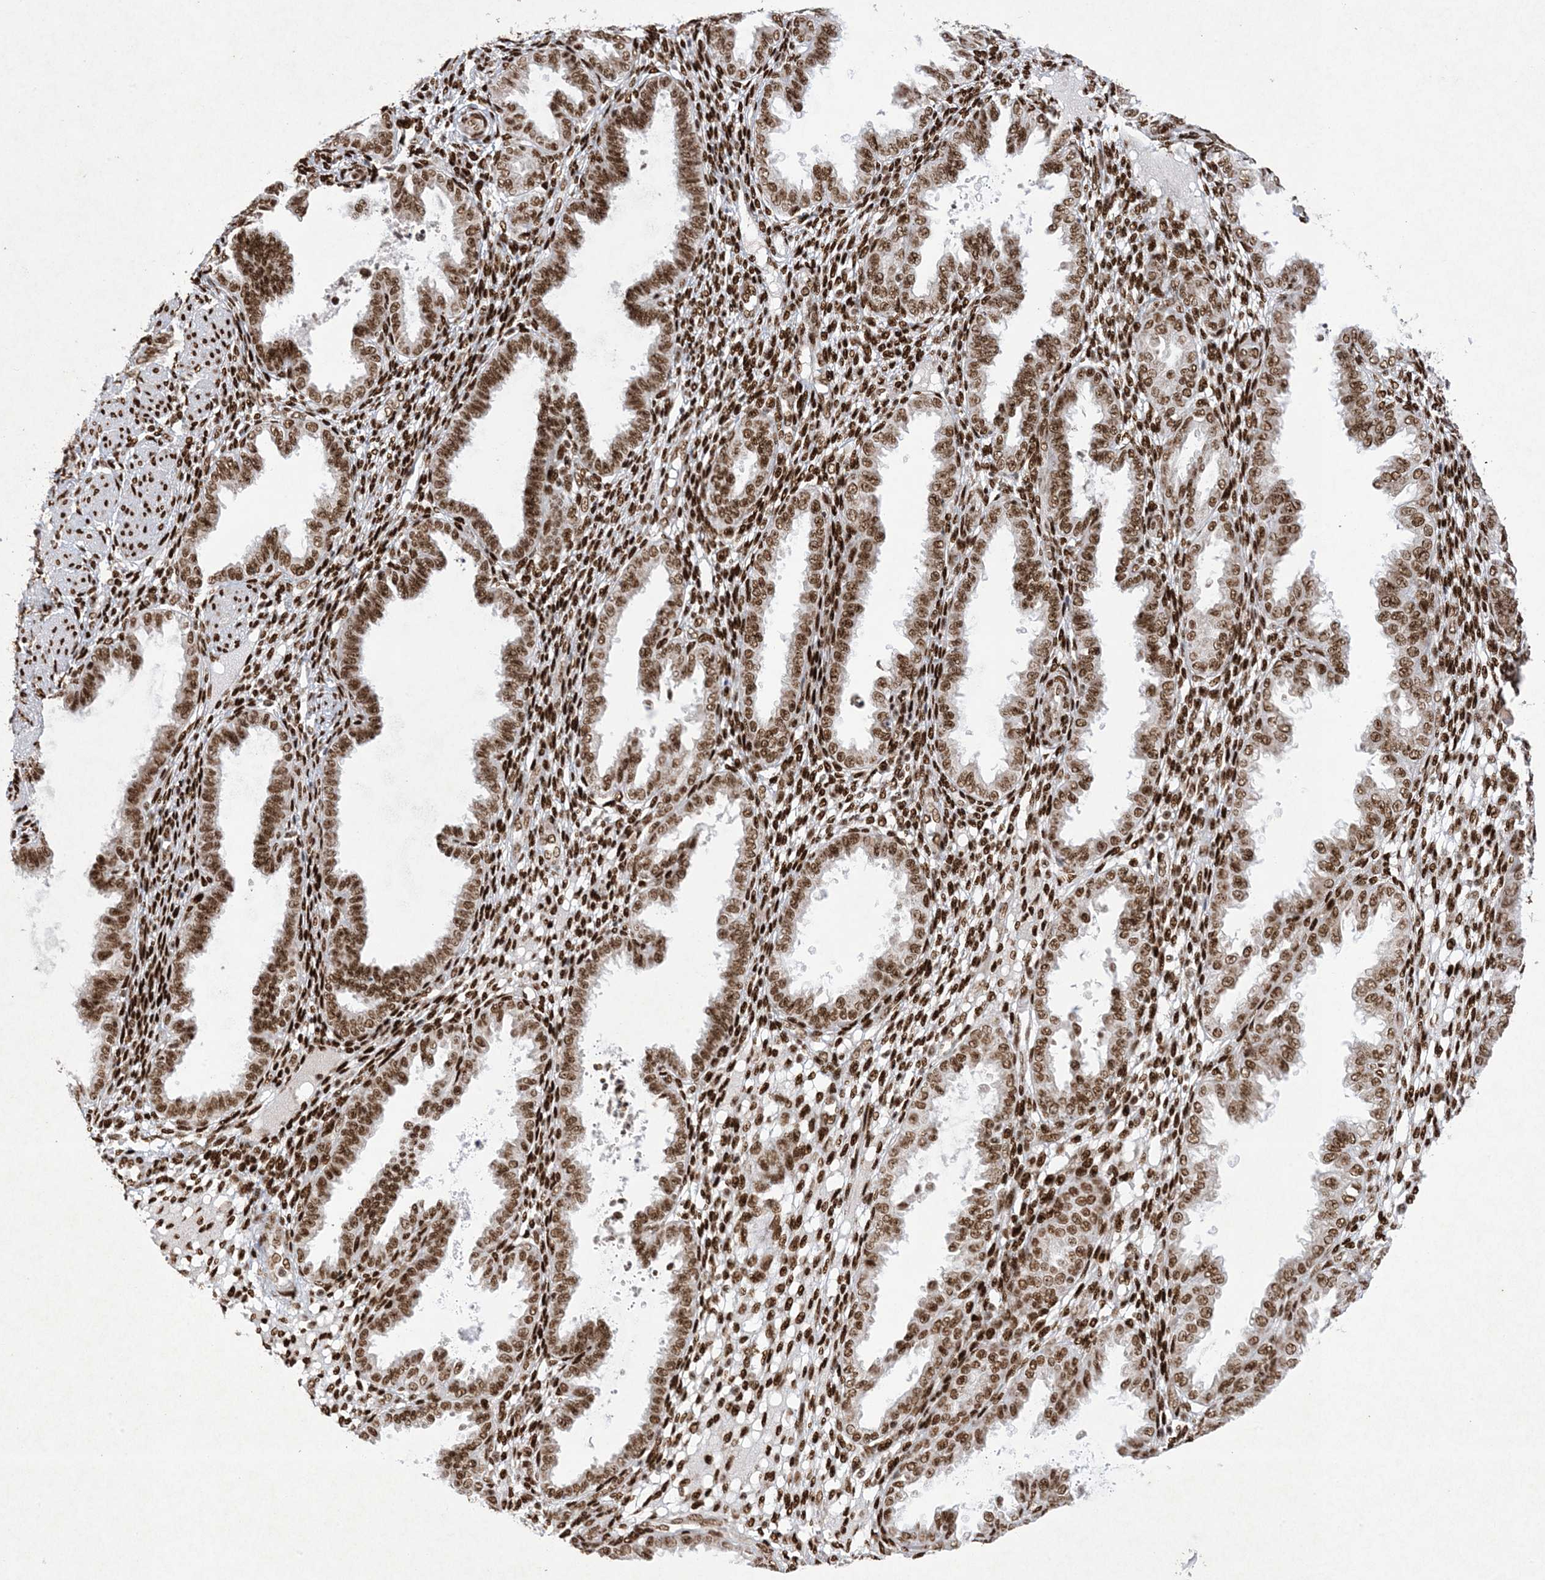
{"staining": {"intensity": "strong", "quantity": ">75%", "location": "nuclear"}, "tissue": "endometrium", "cell_type": "Cells in endometrial stroma", "image_type": "normal", "snomed": [{"axis": "morphology", "description": "Normal tissue, NOS"}, {"axis": "topography", "description": "Endometrium"}], "caption": "Immunohistochemistry (IHC) (DAB (3,3'-diaminobenzidine)) staining of normal human endometrium demonstrates strong nuclear protein expression in approximately >75% of cells in endometrial stroma.", "gene": "PKNOX2", "patient": {"sex": "female", "age": 33}}